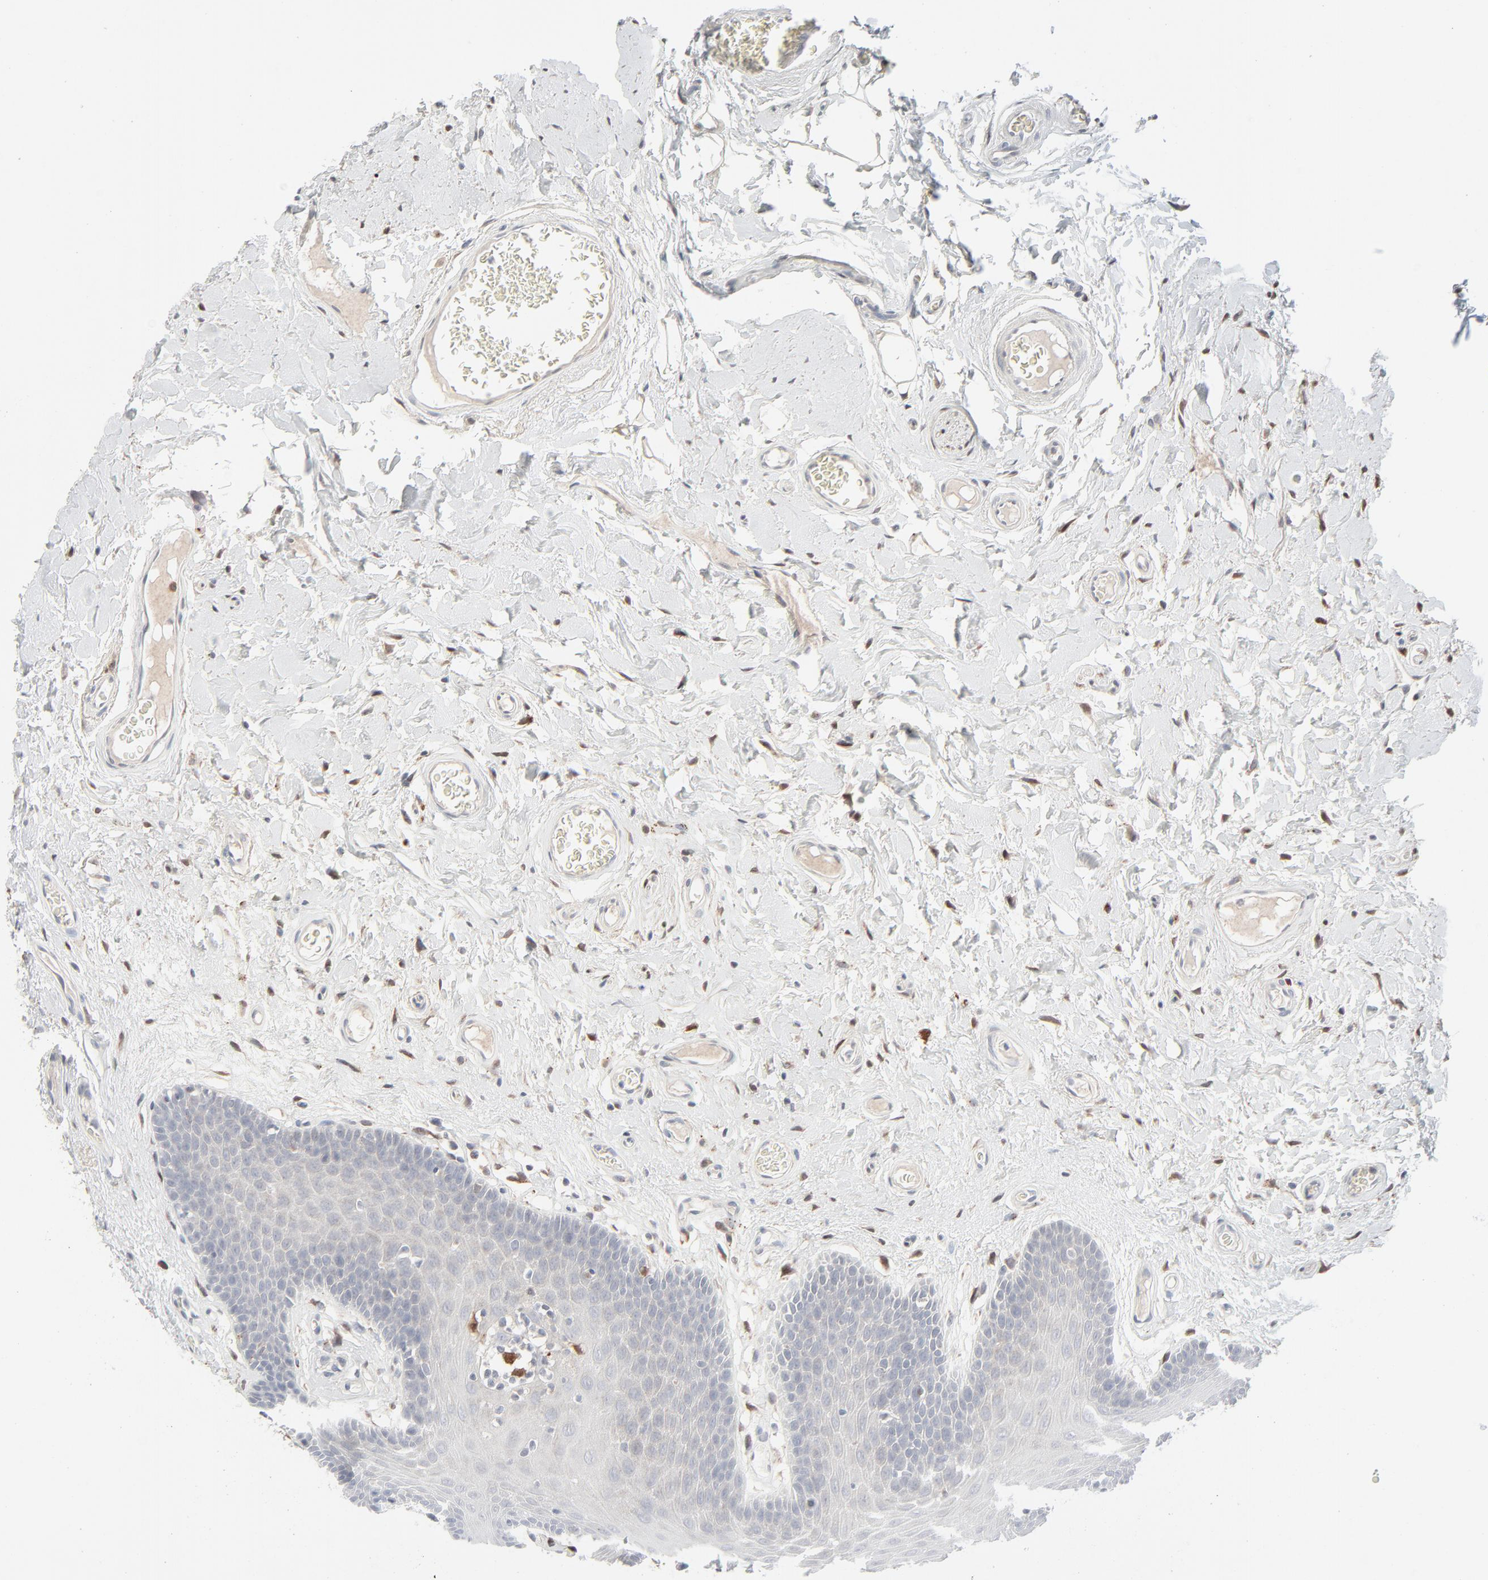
{"staining": {"intensity": "negative", "quantity": "none", "location": "none"}, "tissue": "oral mucosa", "cell_type": "Squamous epithelial cells", "image_type": "normal", "snomed": [{"axis": "morphology", "description": "Normal tissue, NOS"}, {"axis": "morphology", "description": "Squamous cell carcinoma, NOS"}, {"axis": "topography", "description": "Skeletal muscle"}, {"axis": "topography", "description": "Oral tissue"}, {"axis": "topography", "description": "Head-Neck"}], "caption": "Oral mucosa stained for a protein using immunohistochemistry (IHC) demonstrates no positivity squamous epithelial cells.", "gene": "LGALS2", "patient": {"sex": "male", "age": 71}}